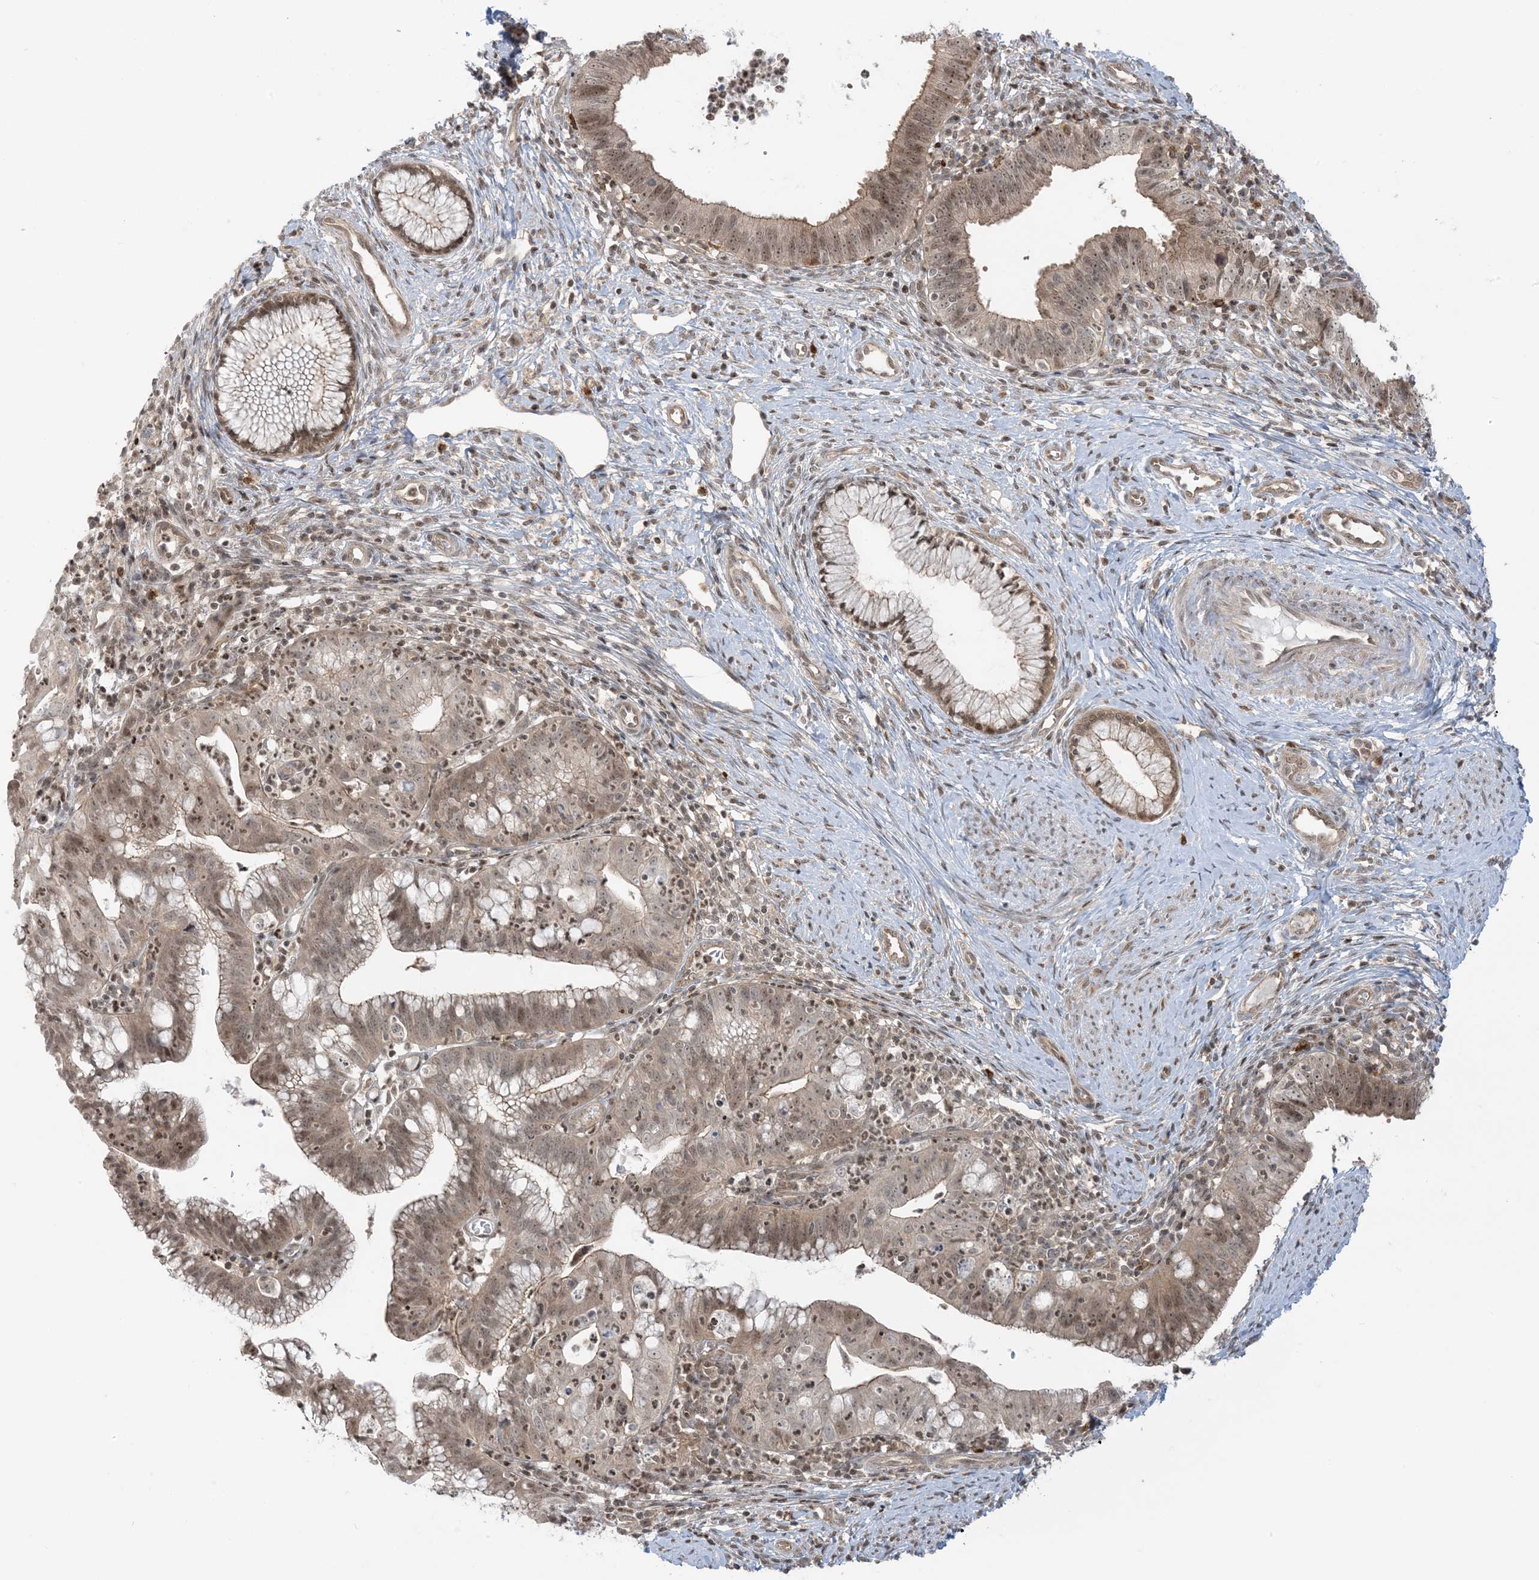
{"staining": {"intensity": "moderate", "quantity": ">75%", "location": "cytoplasmic/membranous,nuclear"}, "tissue": "cervical cancer", "cell_type": "Tumor cells", "image_type": "cancer", "snomed": [{"axis": "morphology", "description": "Adenocarcinoma, NOS"}, {"axis": "topography", "description": "Cervix"}], "caption": "A brown stain shows moderate cytoplasmic/membranous and nuclear staining of a protein in human cervical adenocarcinoma tumor cells.", "gene": "PPP1R7", "patient": {"sex": "female", "age": 36}}